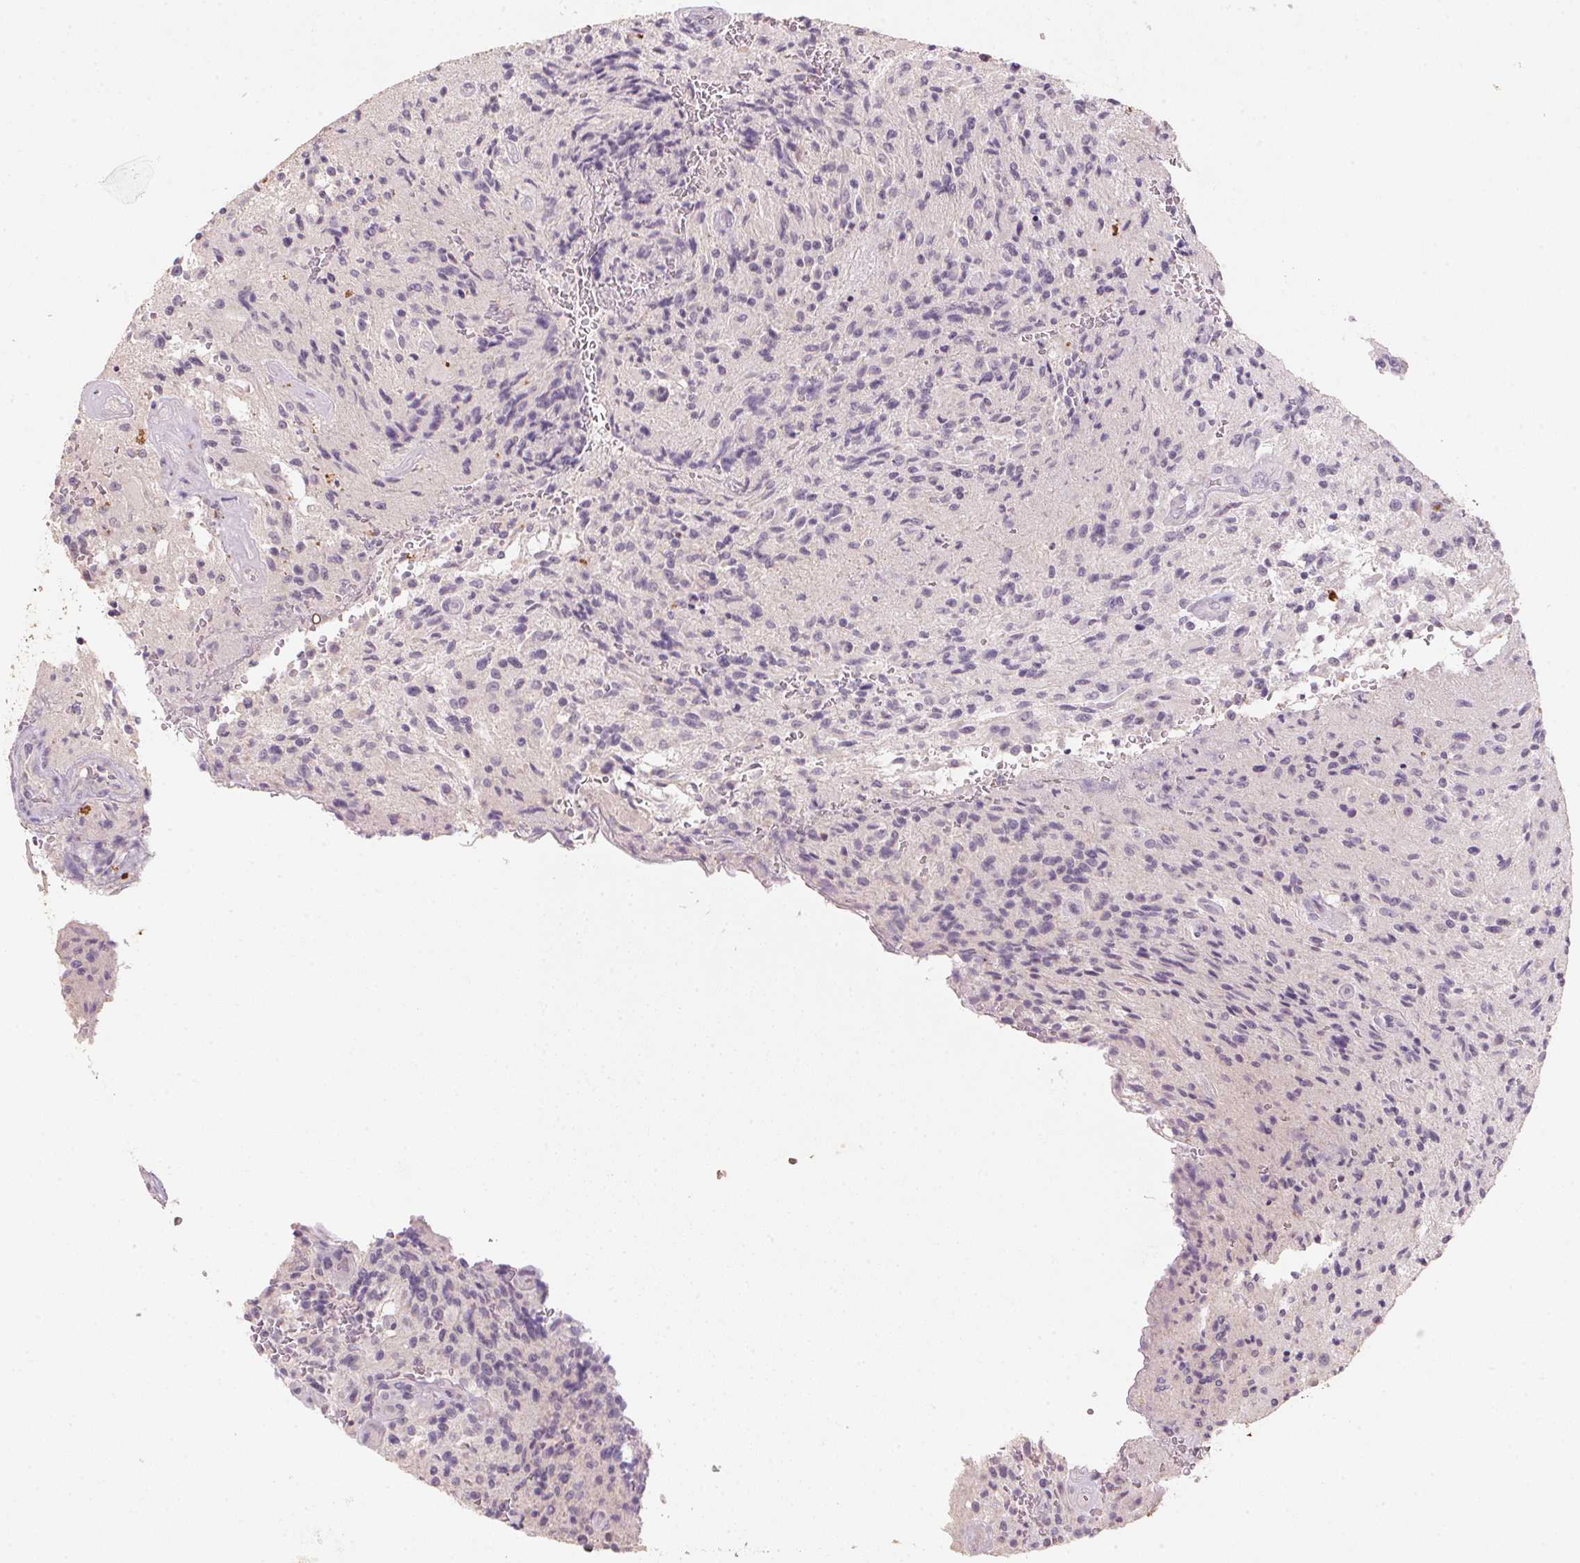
{"staining": {"intensity": "negative", "quantity": "none", "location": "none"}, "tissue": "glioma", "cell_type": "Tumor cells", "image_type": "cancer", "snomed": [{"axis": "morphology", "description": "Normal tissue, NOS"}, {"axis": "morphology", "description": "Glioma, malignant, High grade"}, {"axis": "topography", "description": "Cerebral cortex"}], "caption": "Protein analysis of malignant high-grade glioma exhibits no significant staining in tumor cells. (DAB (3,3'-diaminobenzidine) immunohistochemistry visualized using brightfield microscopy, high magnification).", "gene": "CXCL5", "patient": {"sex": "male", "age": 56}}